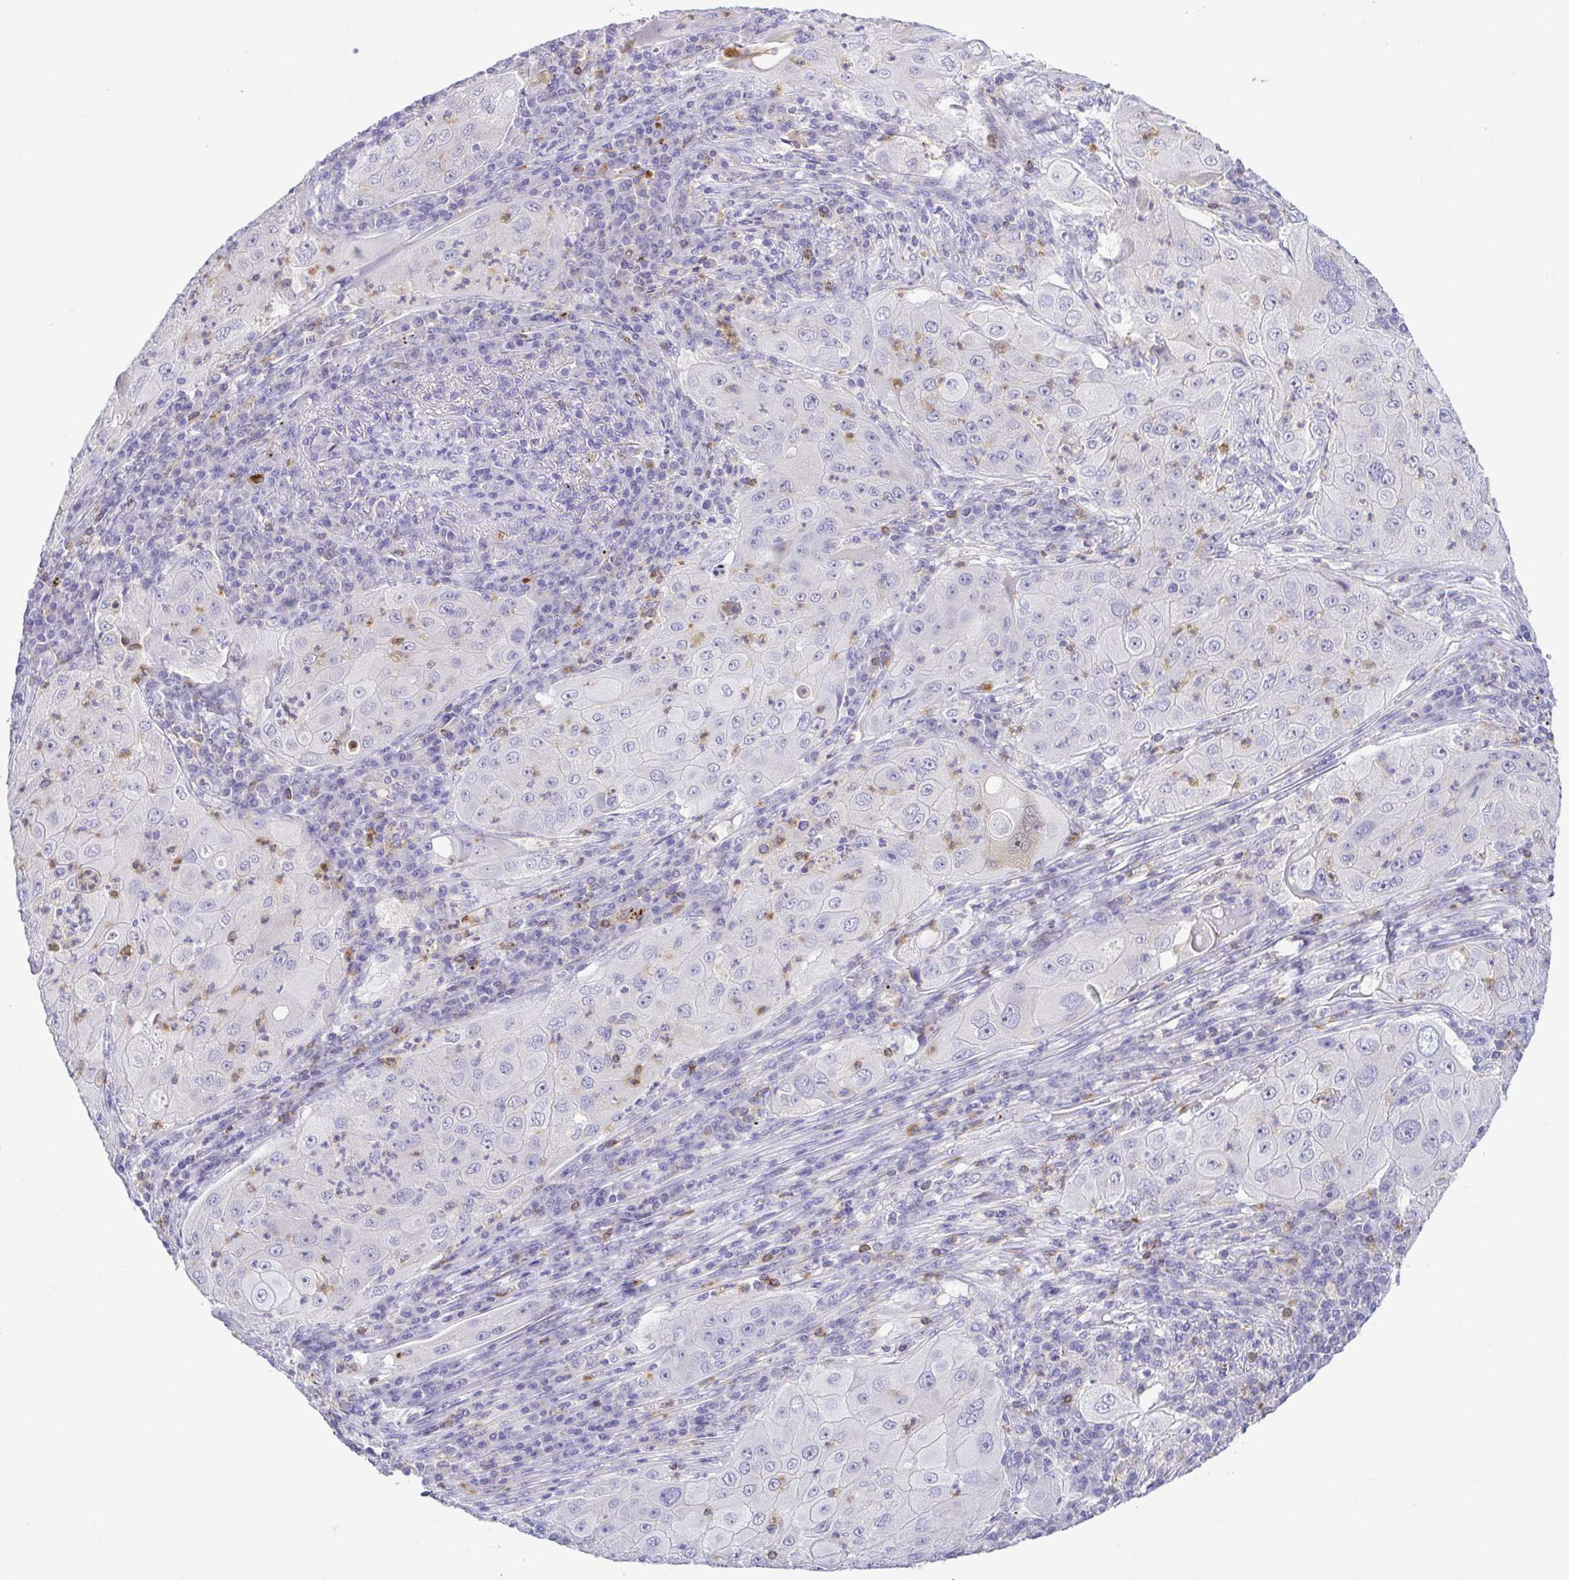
{"staining": {"intensity": "negative", "quantity": "none", "location": "none"}, "tissue": "lung cancer", "cell_type": "Tumor cells", "image_type": "cancer", "snomed": [{"axis": "morphology", "description": "Squamous cell carcinoma, NOS"}, {"axis": "topography", "description": "Lung"}], "caption": "Protein analysis of lung cancer (squamous cell carcinoma) reveals no significant positivity in tumor cells.", "gene": "PGLYRP1", "patient": {"sex": "female", "age": 59}}